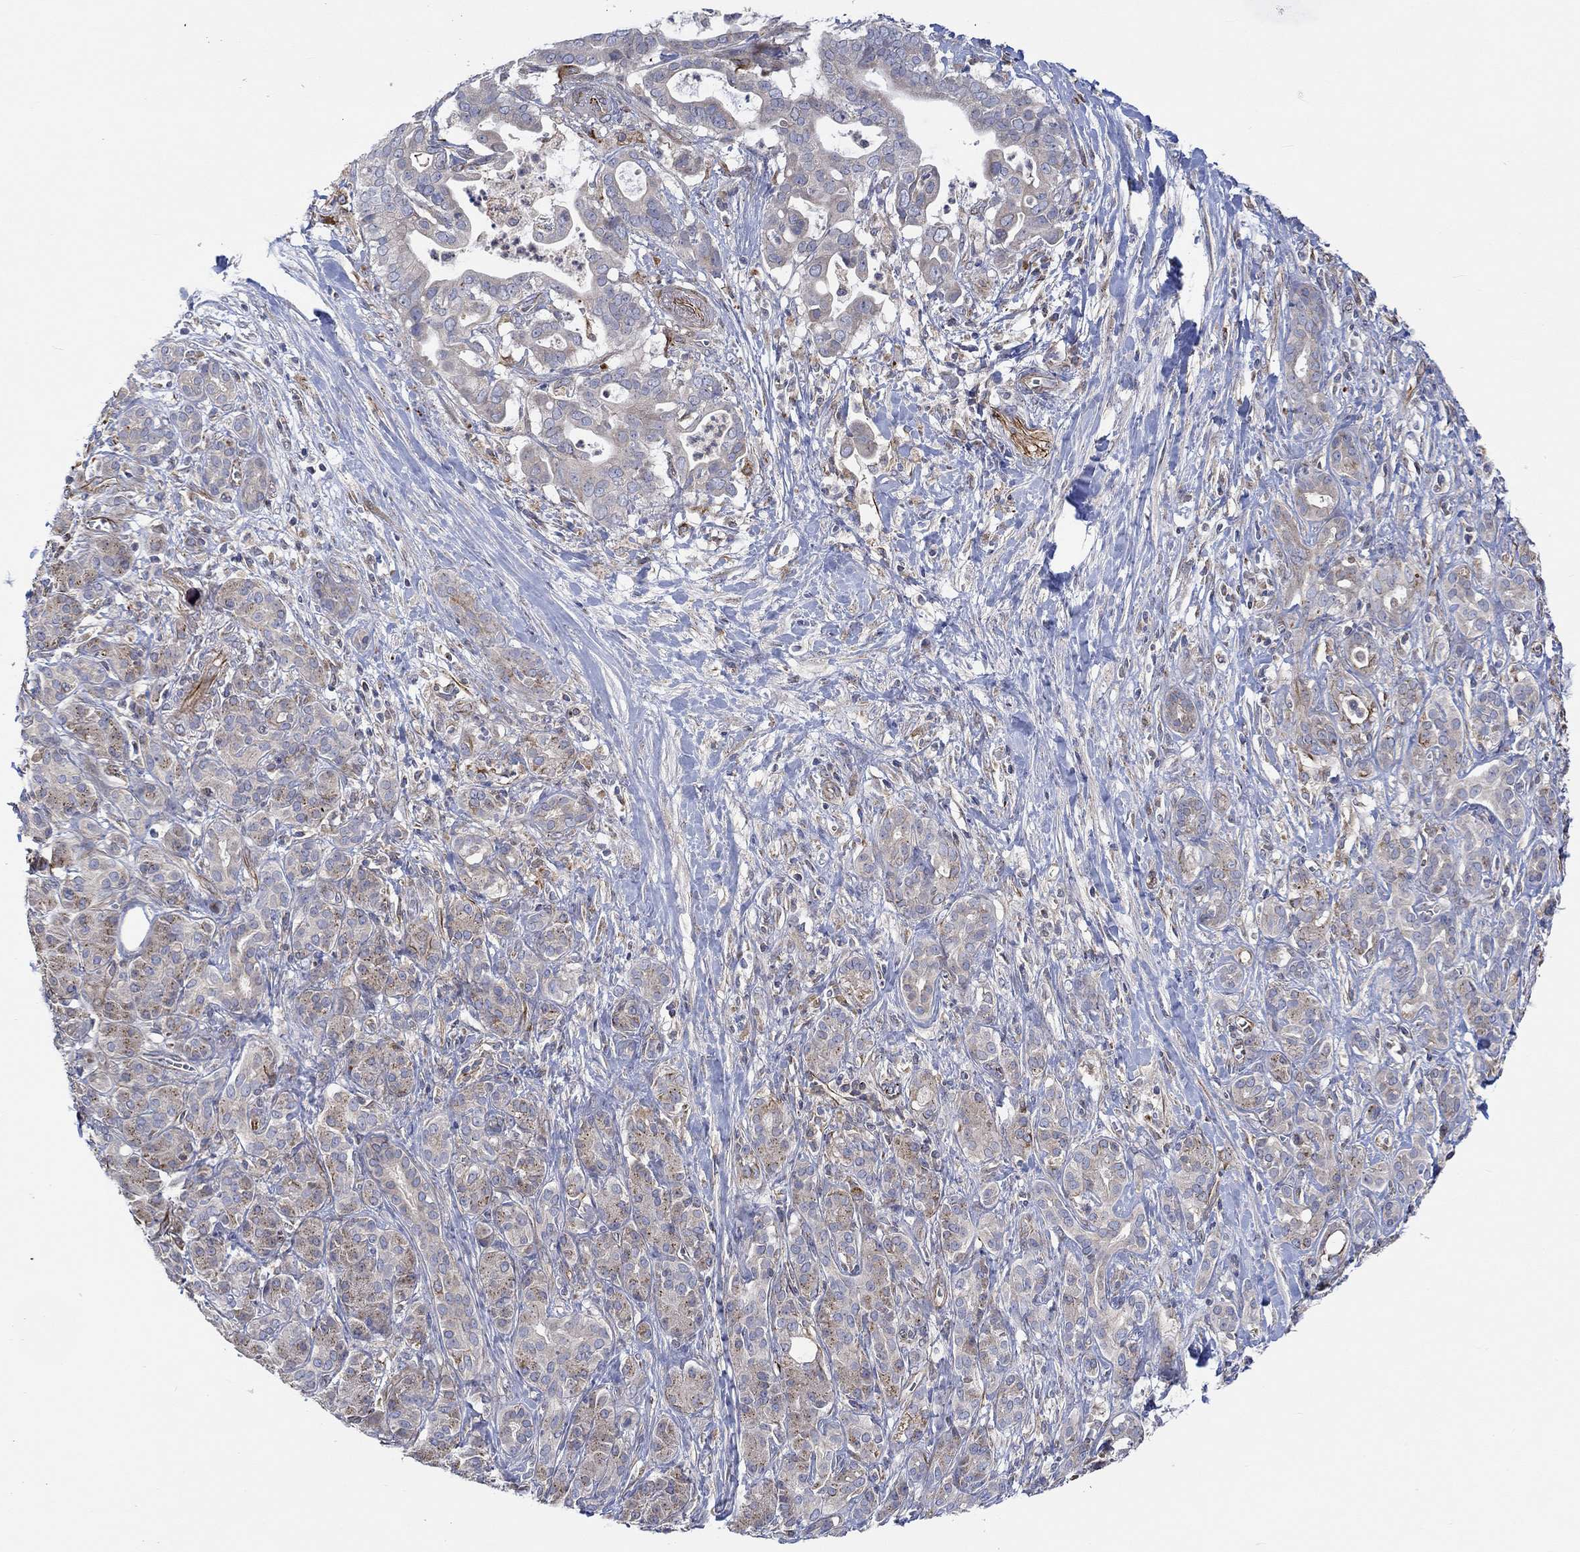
{"staining": {"intensity": "negative", "quantity": "none", "location": "none"}, "tissue": "pancreatic cancer", "cell_type": "Tumor cells", "image_type": "cancer", "snomed": [{"axis": "morphology", "description": "Adenocarcinoma, NOS"}, {"axis": "topography", "description": "Pancreas"}], "caption": "Adenocarcinoma (pancreatic) was stained to show a protein in brown. There is no significant staining in tumor cells.", "gene": "CAMK1D", "patient": {"sex": "male", "age": 61}}